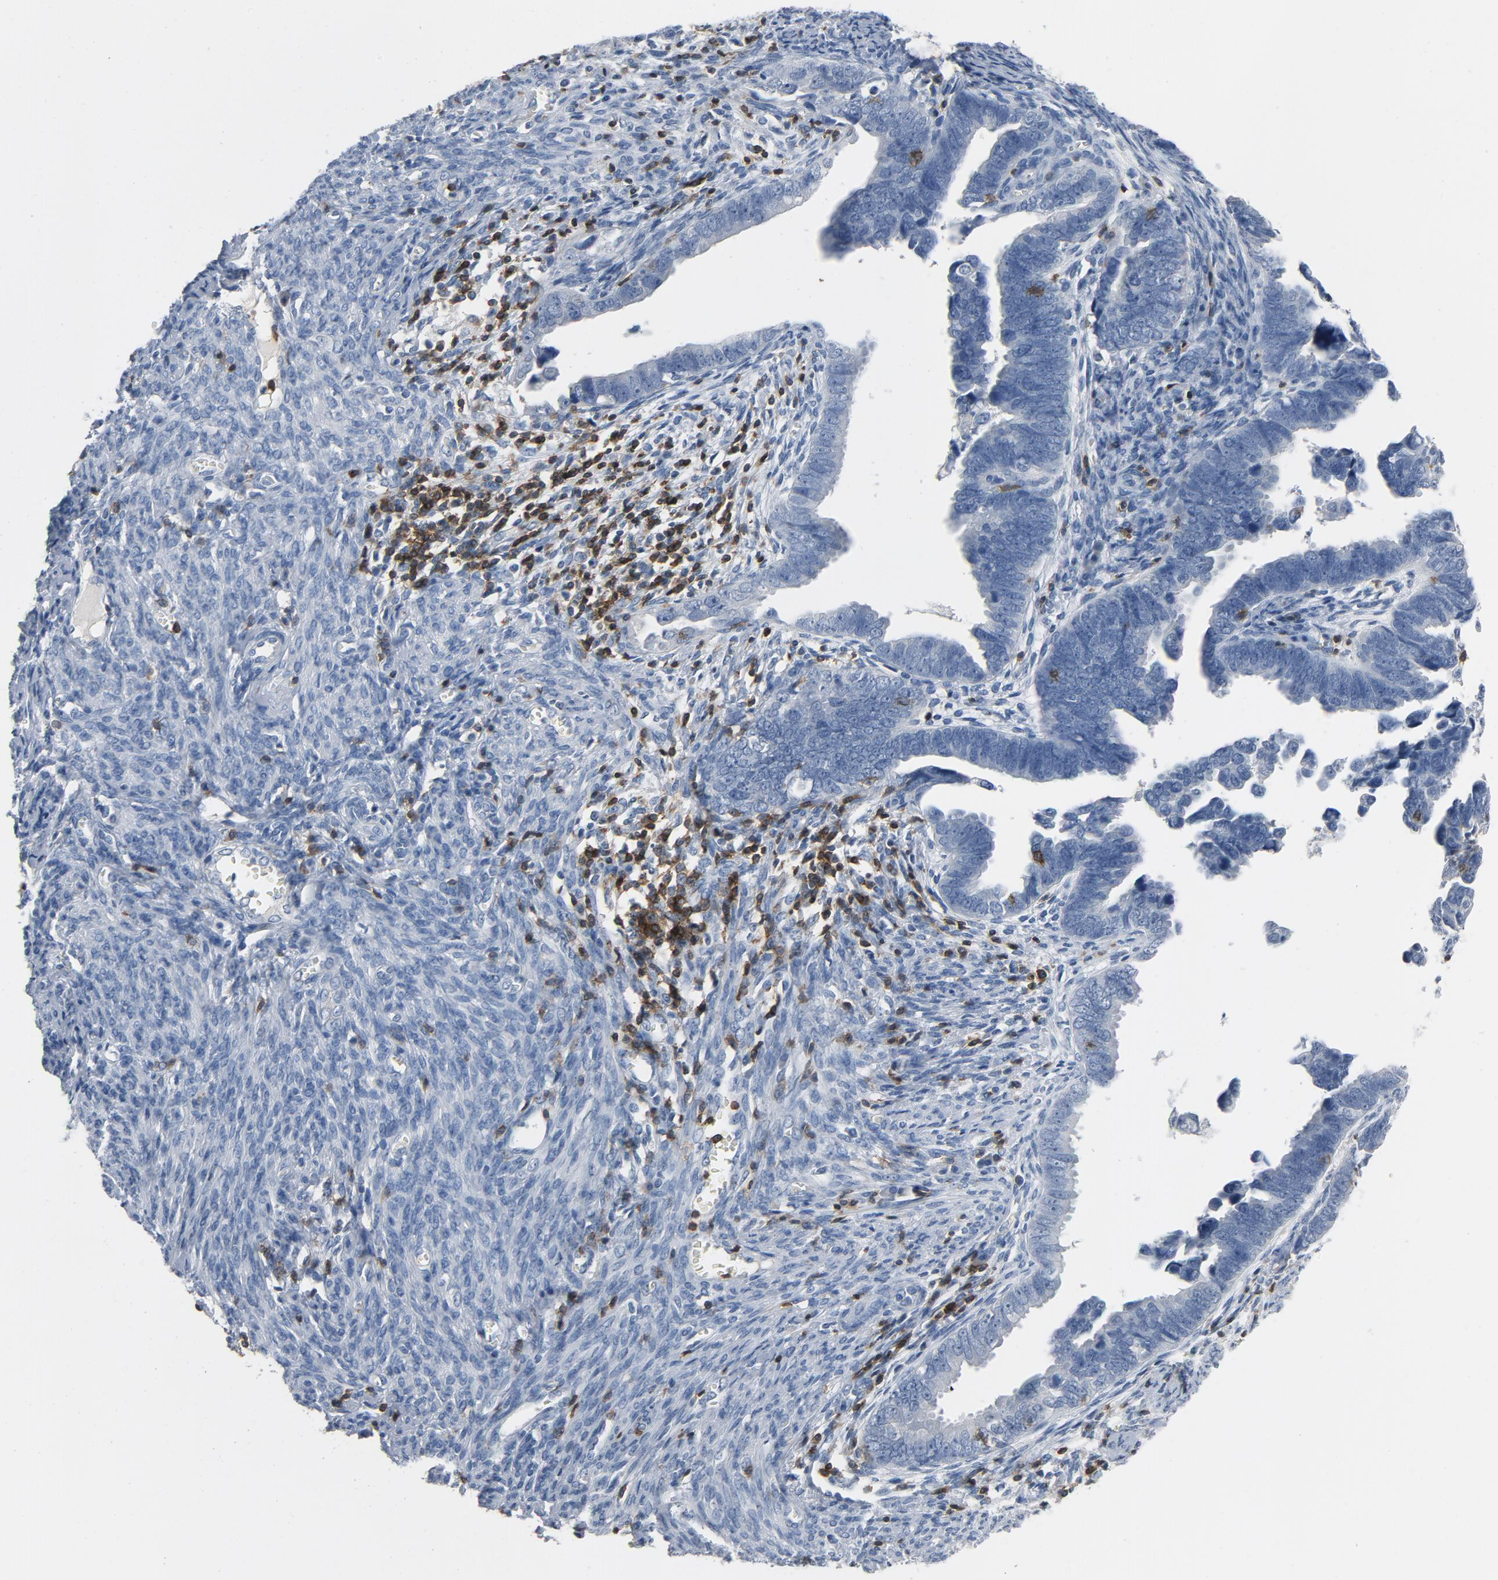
{"staining": {"intensity": "negative", "quantity": "none", "location": "none"}, "tissue": "endometrial cancer", "cell_type": "Tumor cells", "image_type": "cancer", "snomed": [{"axis": "morphology", "description": "Adenocarcinoma, NOS"}, {"axis": "topography", "description": "Endometrium"}], "caption": "High power microscopy image of an immunohistochemistry (IHC) histopathology image of endometrial cancer, revealing no significant staining in tumor cells.", "gene": "LCK", "patient": {"sex": "female", "age": 75}}